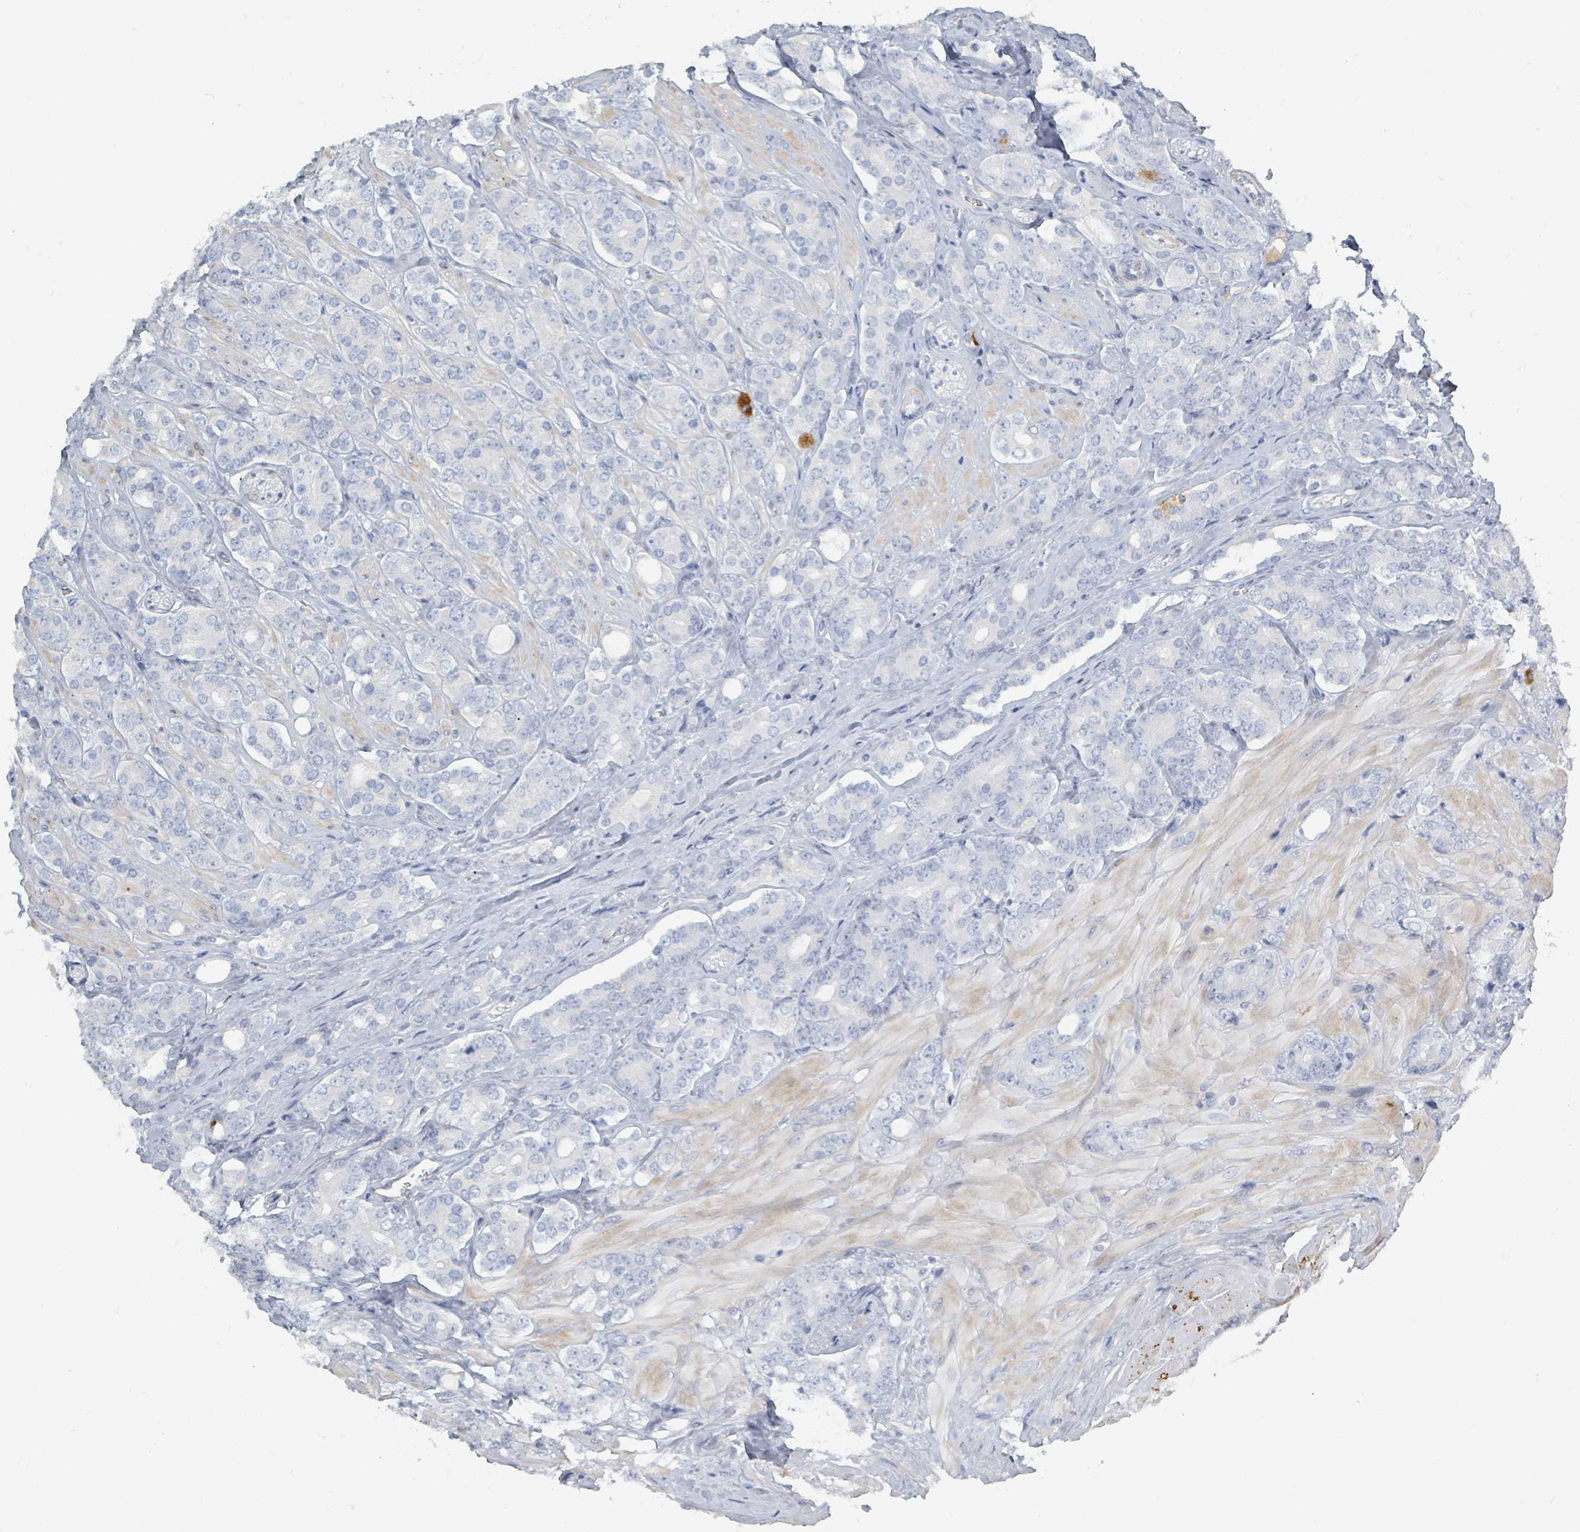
{"staining": {"intensity": "negative", "quantity": "none", "location": "none"}, "tissue": "prostate cancer", "cell_type": "Tumor cells", "image_type": "cancer", "snomed": [{"axis": "morphology", "description": "Adenocarcinoma, High grade"}, {"axis": "topography", "description": "Prostate"}], "caption": "Immunohistochemistry (IHC) of human prostate cancer shows no positivity in tumor cells.", "gene": "RAB33B", "patient": {"sex": "male", "age": 62}}